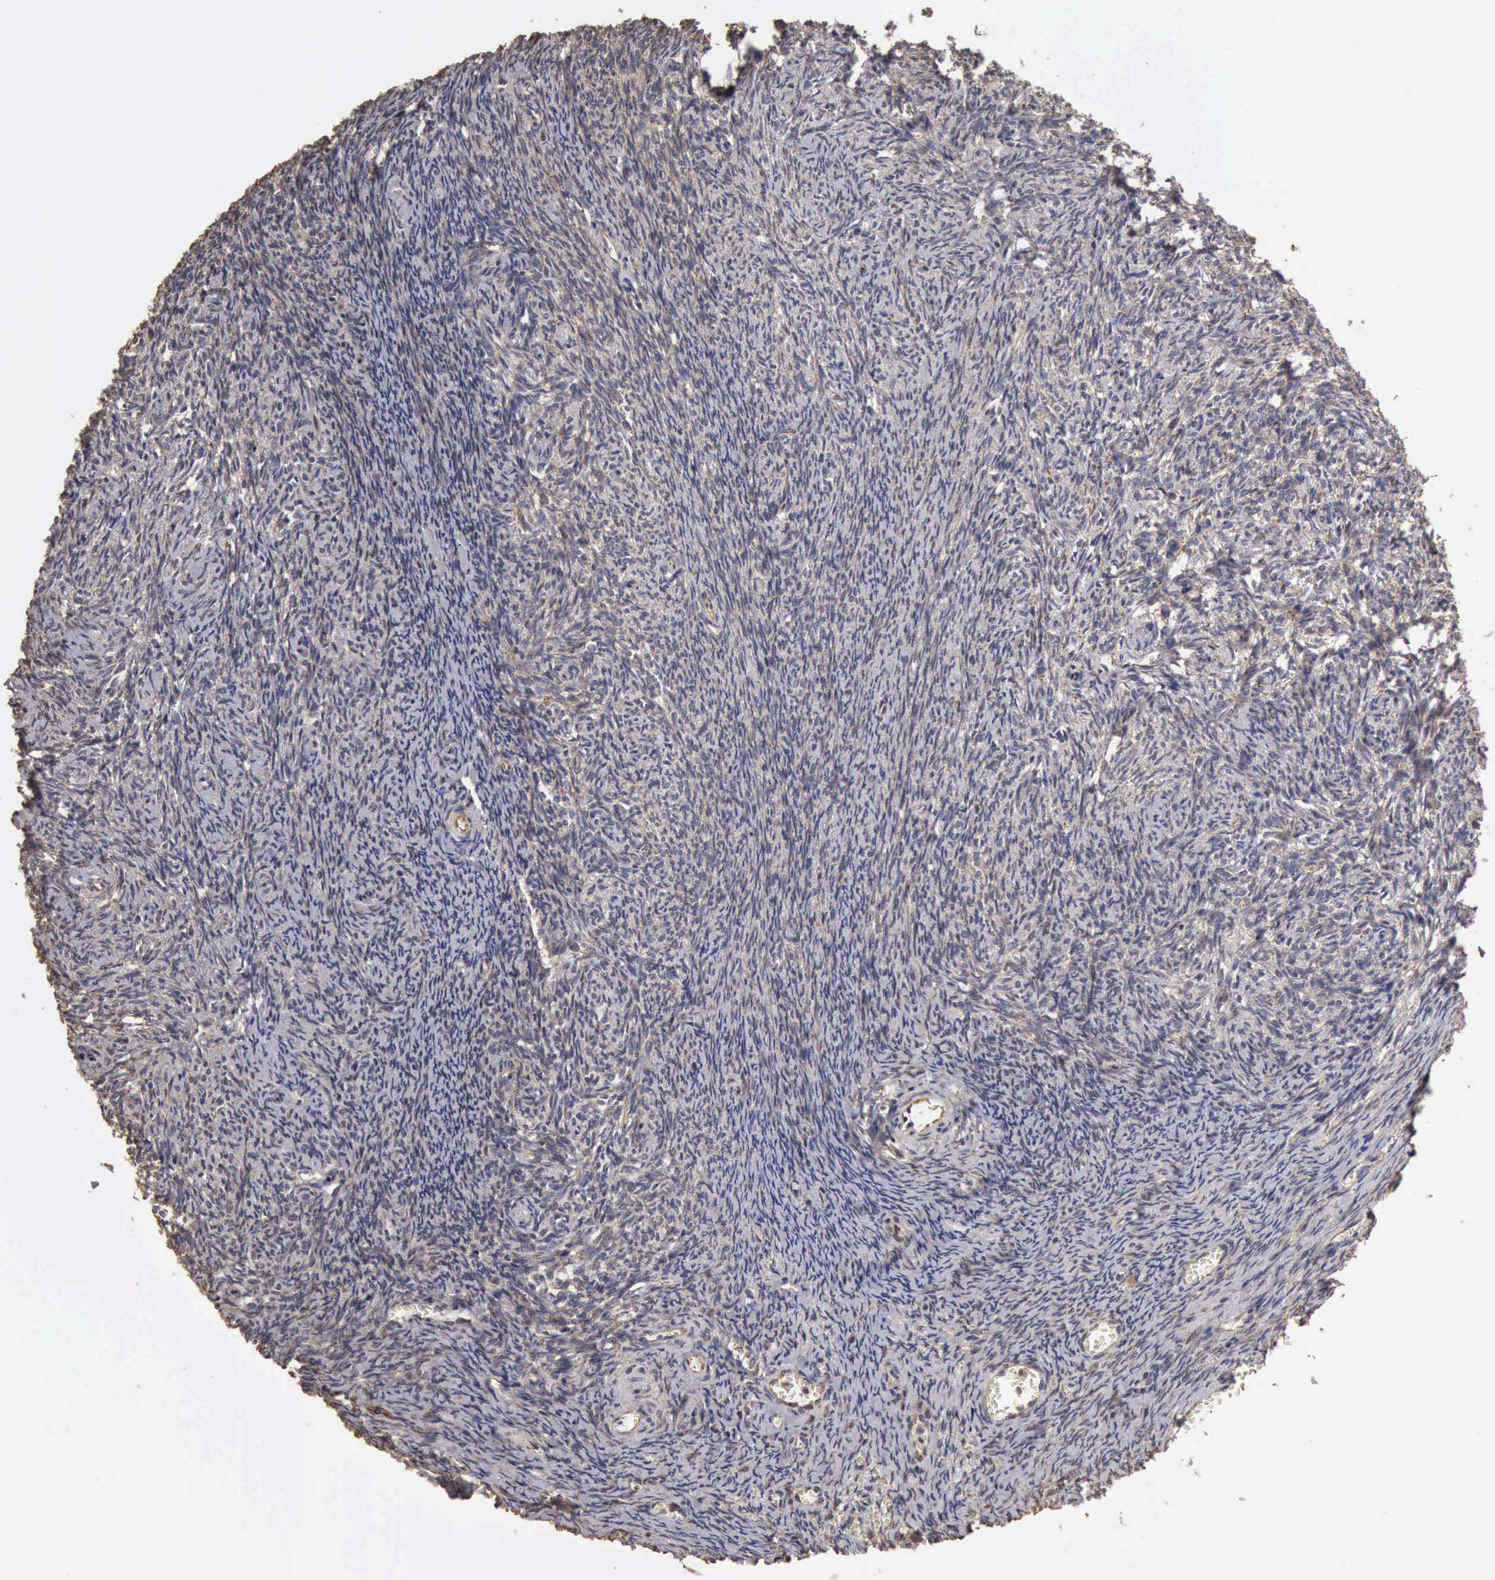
{"staining": {"intensity": "negative", "quantity": "none", "location": "none"}, "tissue": "ovary", "cell_type": "Ovarian stroma cells", "image_type": "normal", "snomed": [{"axis": "morphology", "description": "Normal tissue, NOS"}, {"axis": "topography", "description": "Ovary"}], "caption": "This is a histopathology image of immunohistochemistry (IHC) staining of benign ovary, which shows no staining in ovarian stroma cells.", "gene": "BMX", "patient": {"sex": "female", "age": 54}}